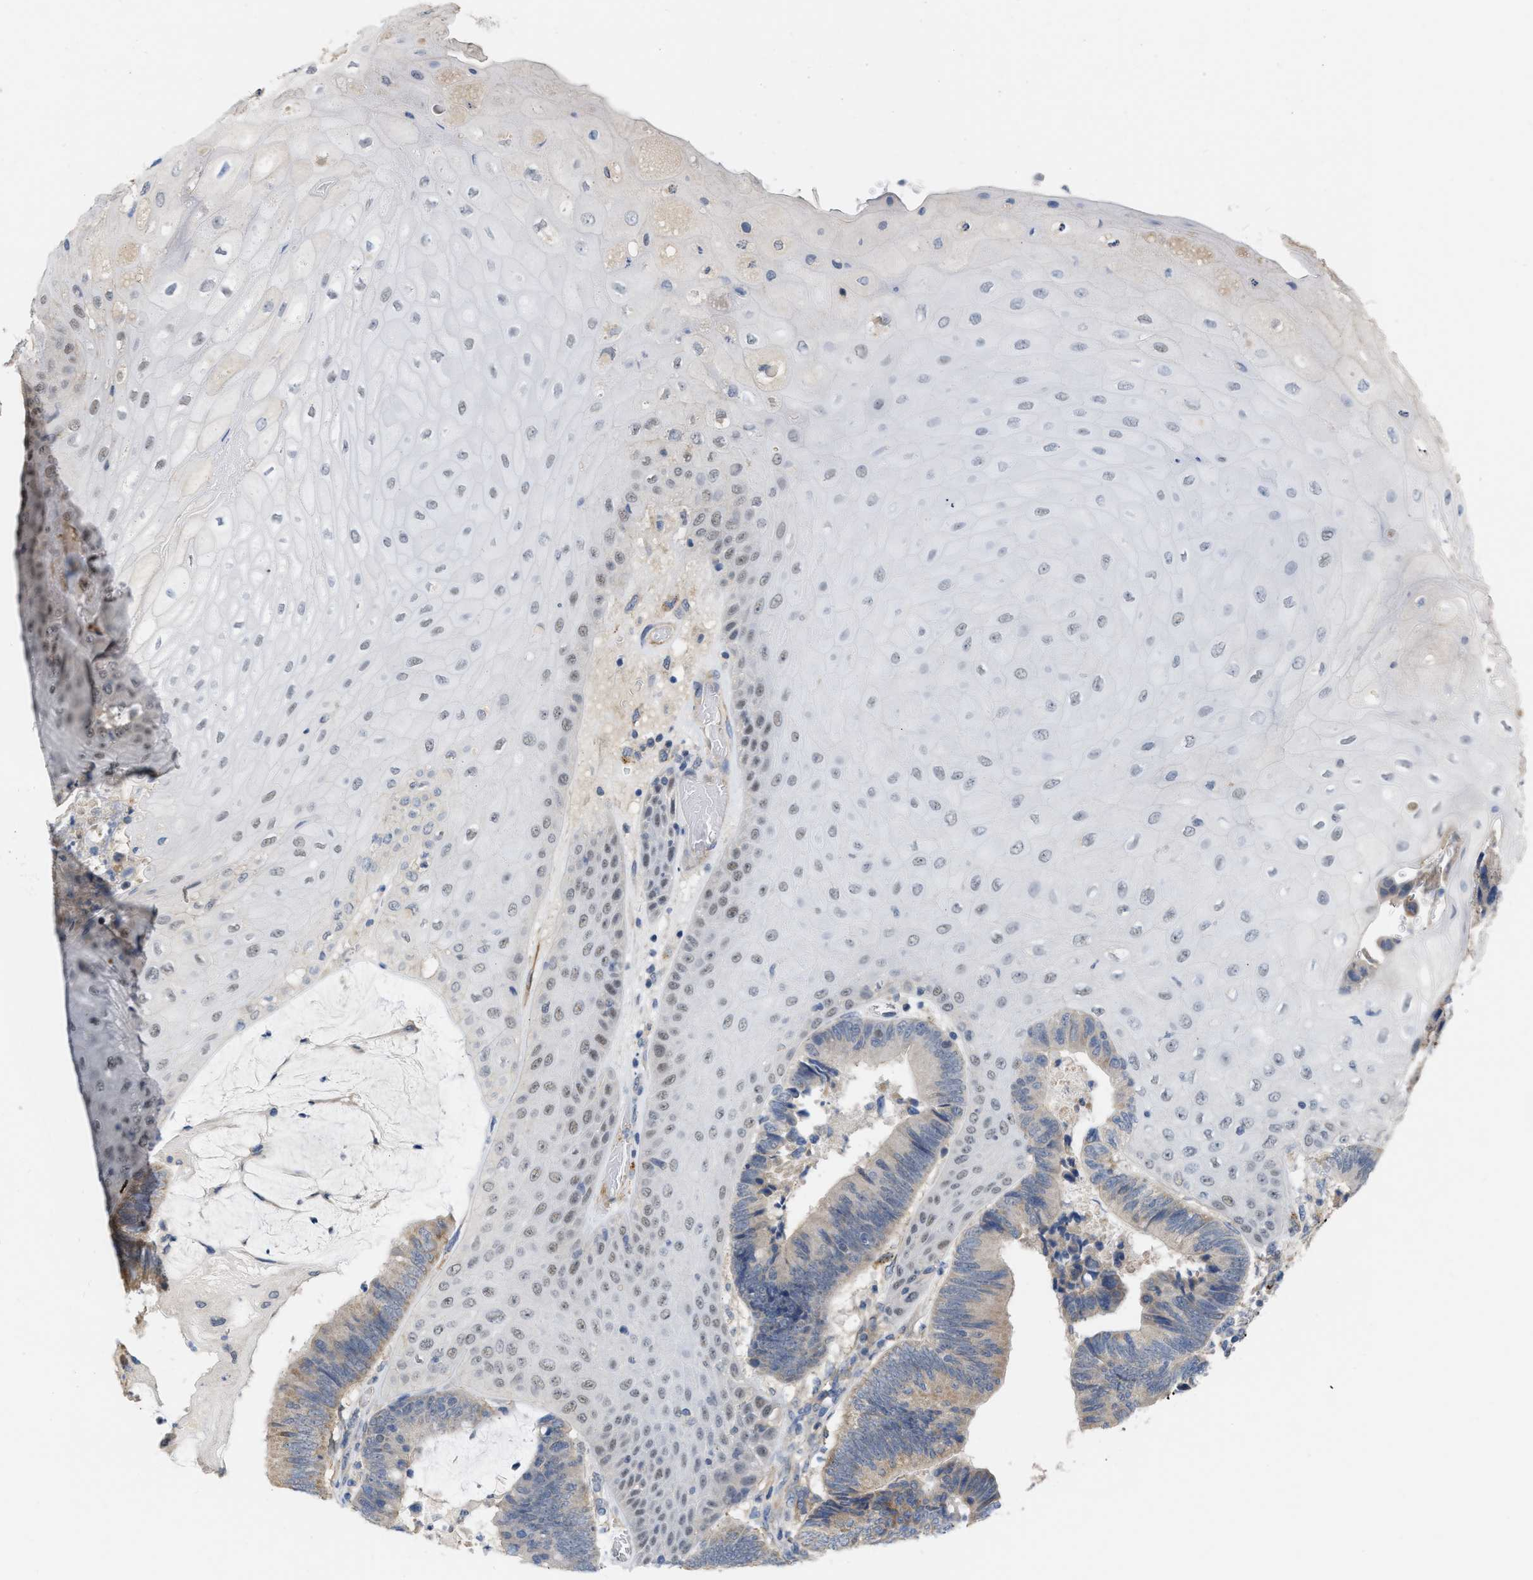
{"staining": {"intensity": "negative", "quantity": "none", "location": "none"}, "tissue": "colorectal cancer", "cell_type": "Tumor cells", "image_type": "cancer", "snomed": [{"axis": "morphology", "description": "Adenocarcinoma, NOS"}, {"axis": "topography", "description": "Rectum"}, {"axis": "topography", "description": "Anal"}], "caption": "Image shows no significant protein positivity in tumor cells of colorectal adenocarcinoma.", "gene": "NAPEPLD", "patient": {"sex": "female", "age": 89}}